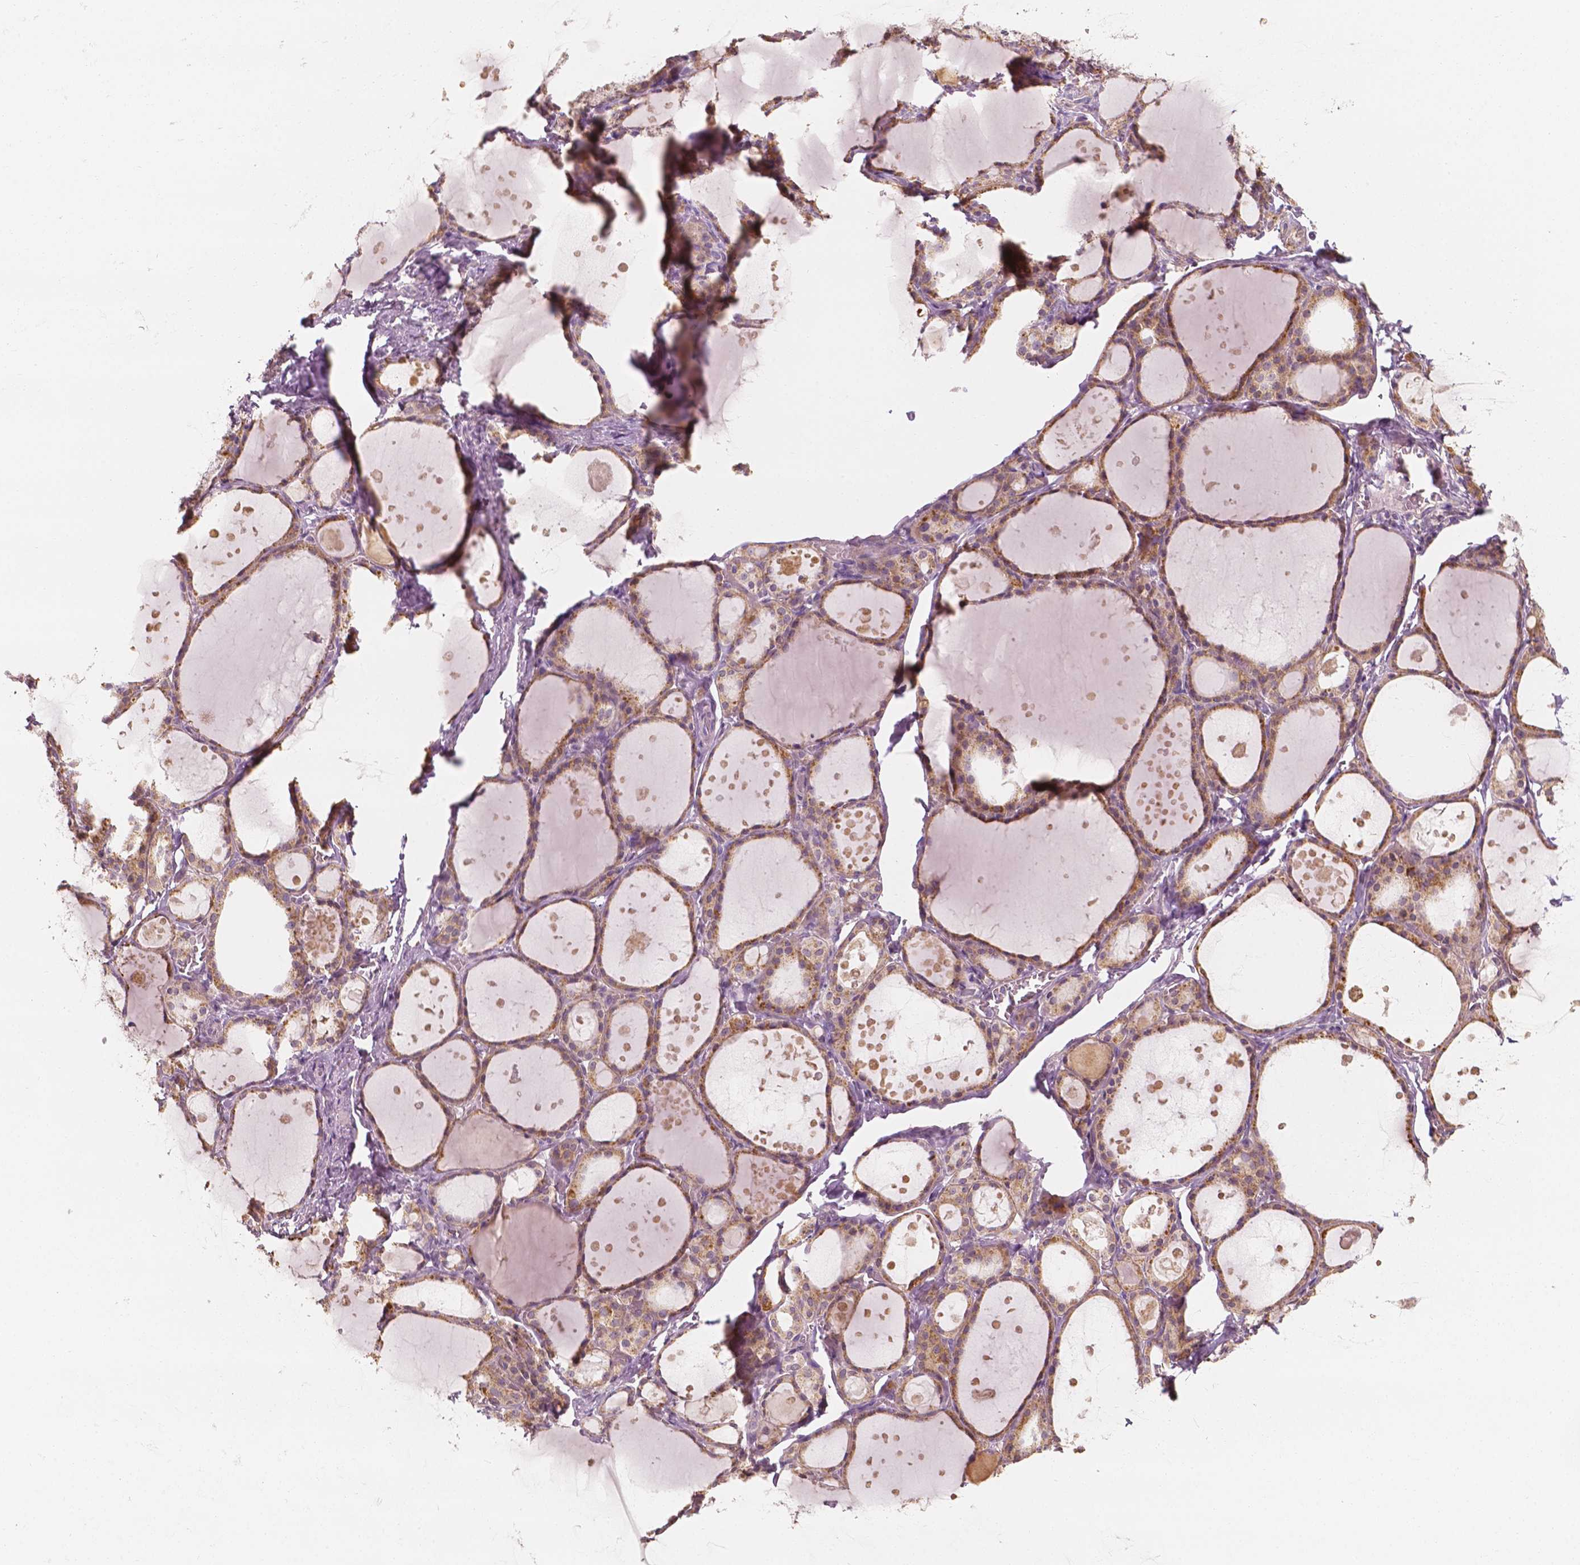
{"staining": {"intensity": "weak", "quantity": ">75%", "location": "cytoplasmic/membranous"}, "tissue": "thyroid gland", "cell_type": "Glandular cells", "image_type": "normal", "snomed": [{"axis": "morphology", "description": "Normal tissue, NOS"}, {"axis": "topography", "description": "Thyroid gland"}], "caption": "Immunohistochemistry (IHC) of benign human thyroid gland exhibits low levels of weak cytoplasmic/membranous positivity in approximately >75% of glandular cells. The staining is performed using DAB (3,3'-diaminobenzidine) brown chromogen to label protein expression. The nuclei are counter-stained blue using hematoxylin.", "gene": "SHPK", "patient": {"sex": "male", "age": 68}}